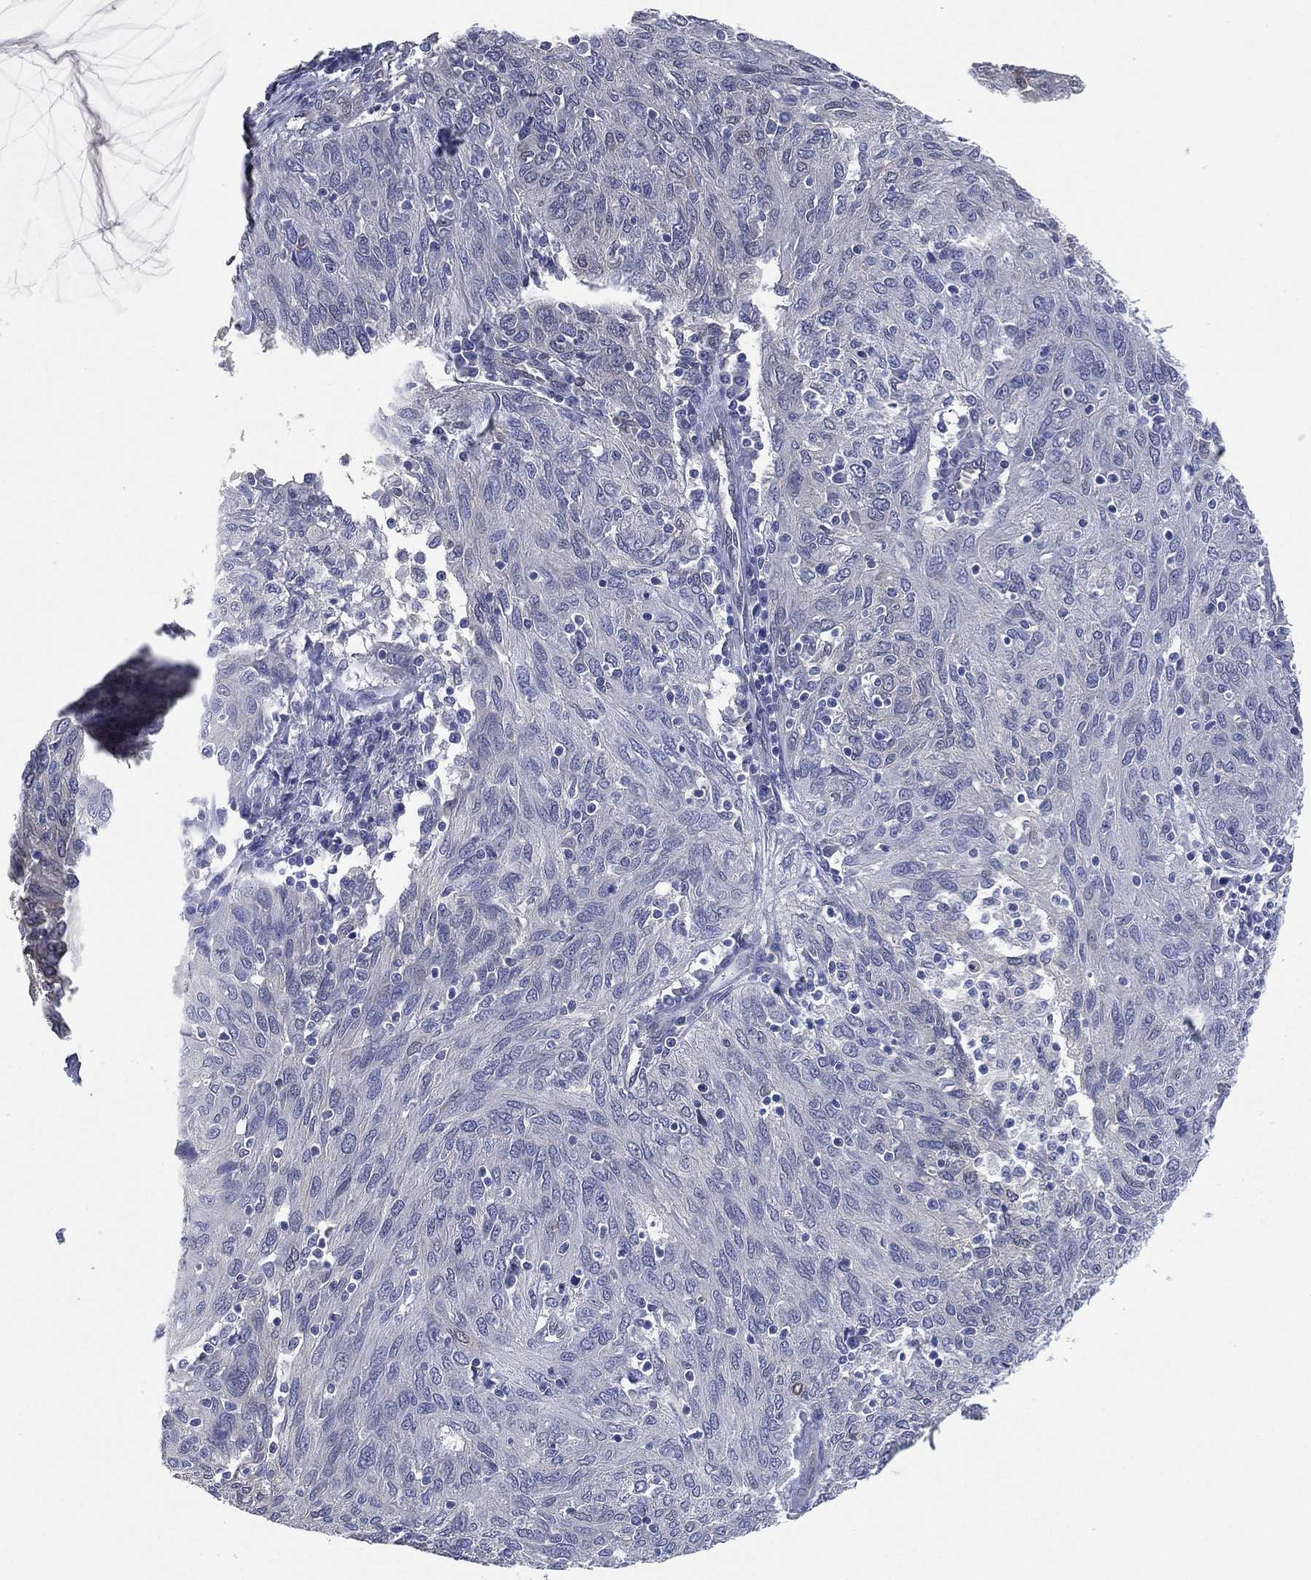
{"staining": {"intensity": "negative", "quantity": "none", "location": "none"}, "tissue": "ovarian cancer", "cell_type": "Tumor cells", "image_type": "cancer", "snomed": [{"axis": "morphology", "description": "Carcinoma, endometroid"}, {"axis": "topography", "description": "Ovary"}], "caption": "This is an IHC histopathology image of ovarian endometroid carcinoma. There is no staining in tumor cells.", "gene": "AK1", "patient": {"sex": "female", "age": 50}}